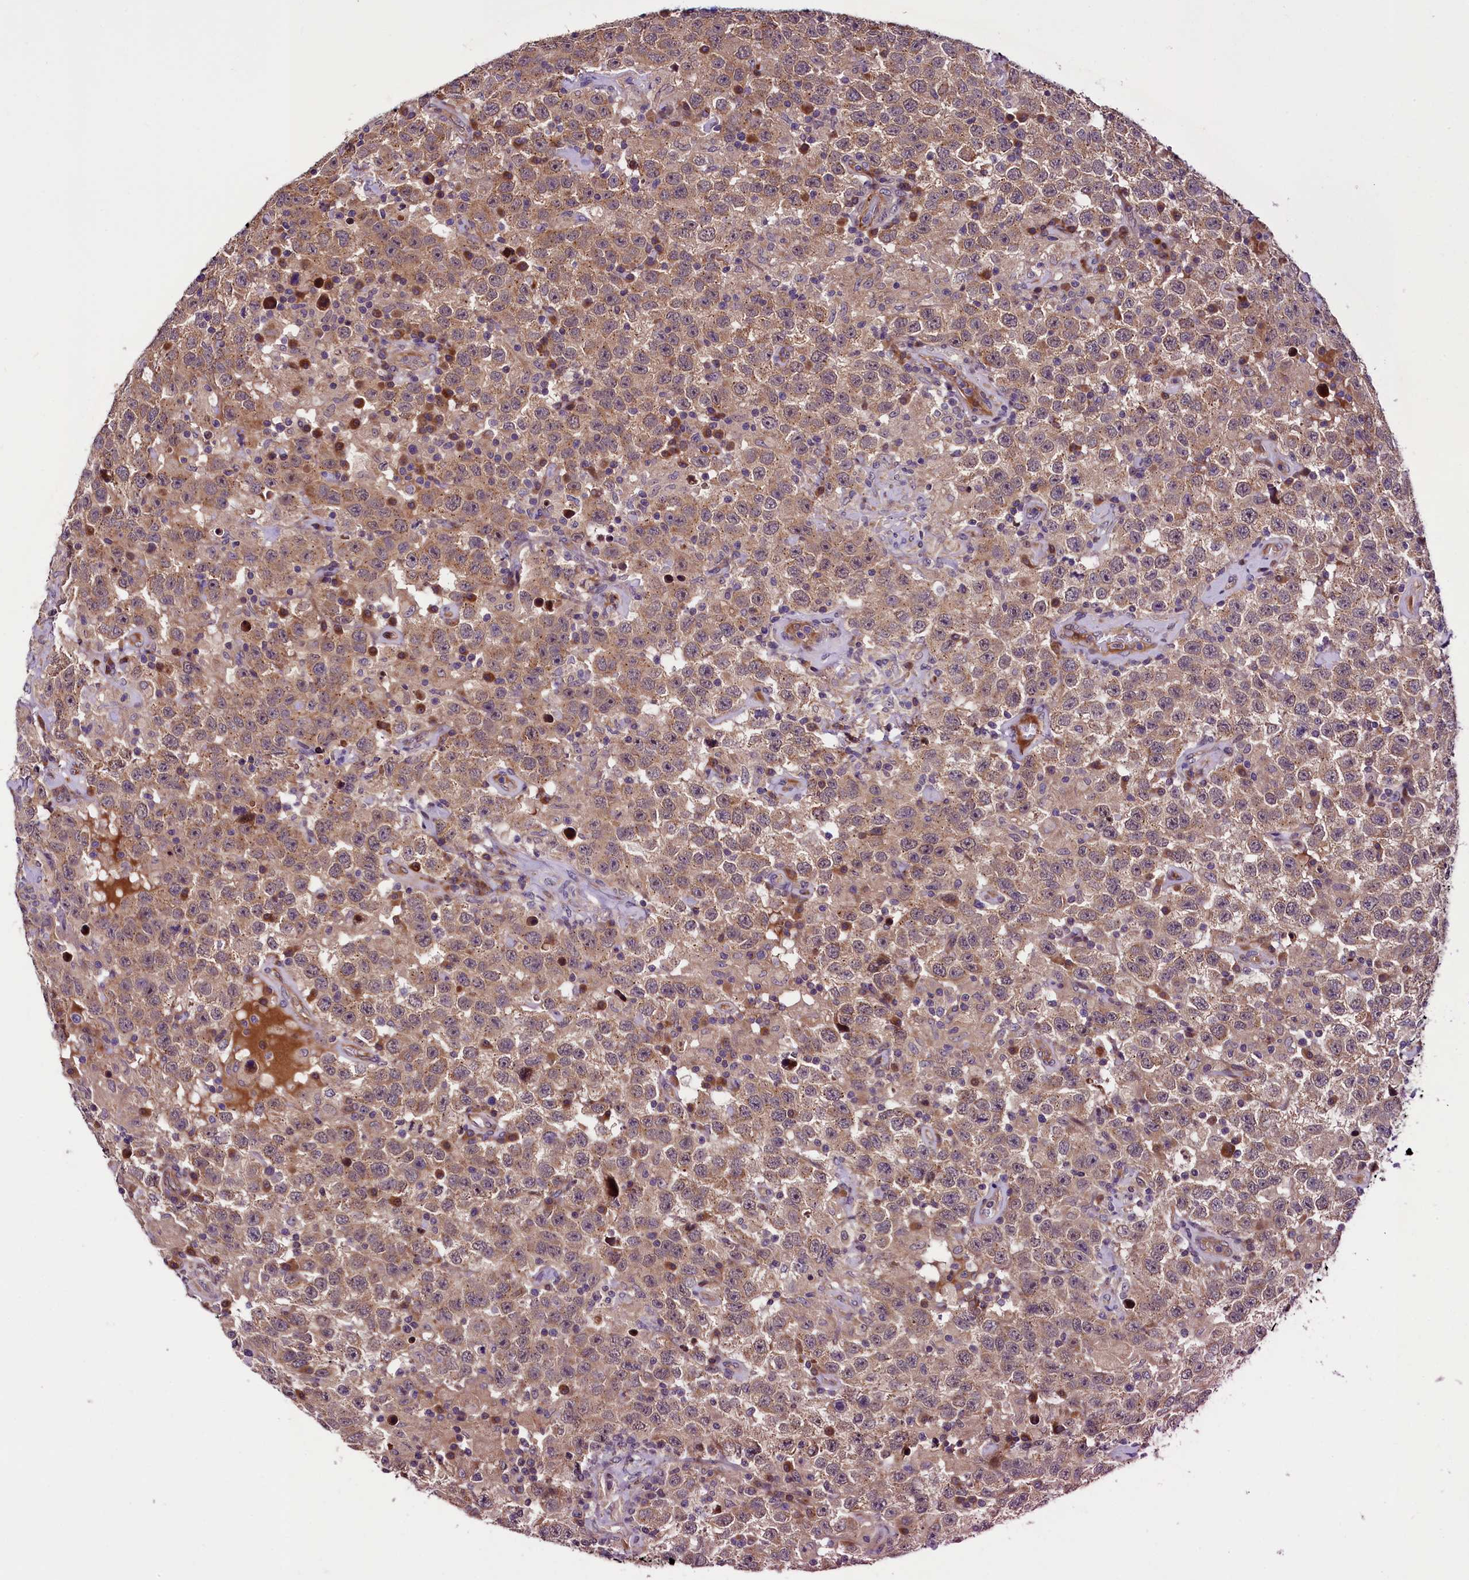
{"staining": {"intensity": "moderate", "quantity": ">75%", "location": "cytoplasmic/membranous"}, "tissue": "testis cancer", "cell_type": "Tumor cells", "image_type": "cancer", "snomed": [{"axis": "morphology", "description": "Seminoma, NOS"}, {"axis": "topography", "description": "Testis"}], "caption": "Immunohistochemistry image of human testis cancer (seminoma) stained for a protein (brown), which displays medium levels of moderate cytoplasmic/membranous positivity in approximately >75% of tumor cells.", "gene": "RPUSD2", "patient": {"sex": "male", "age": 41}}